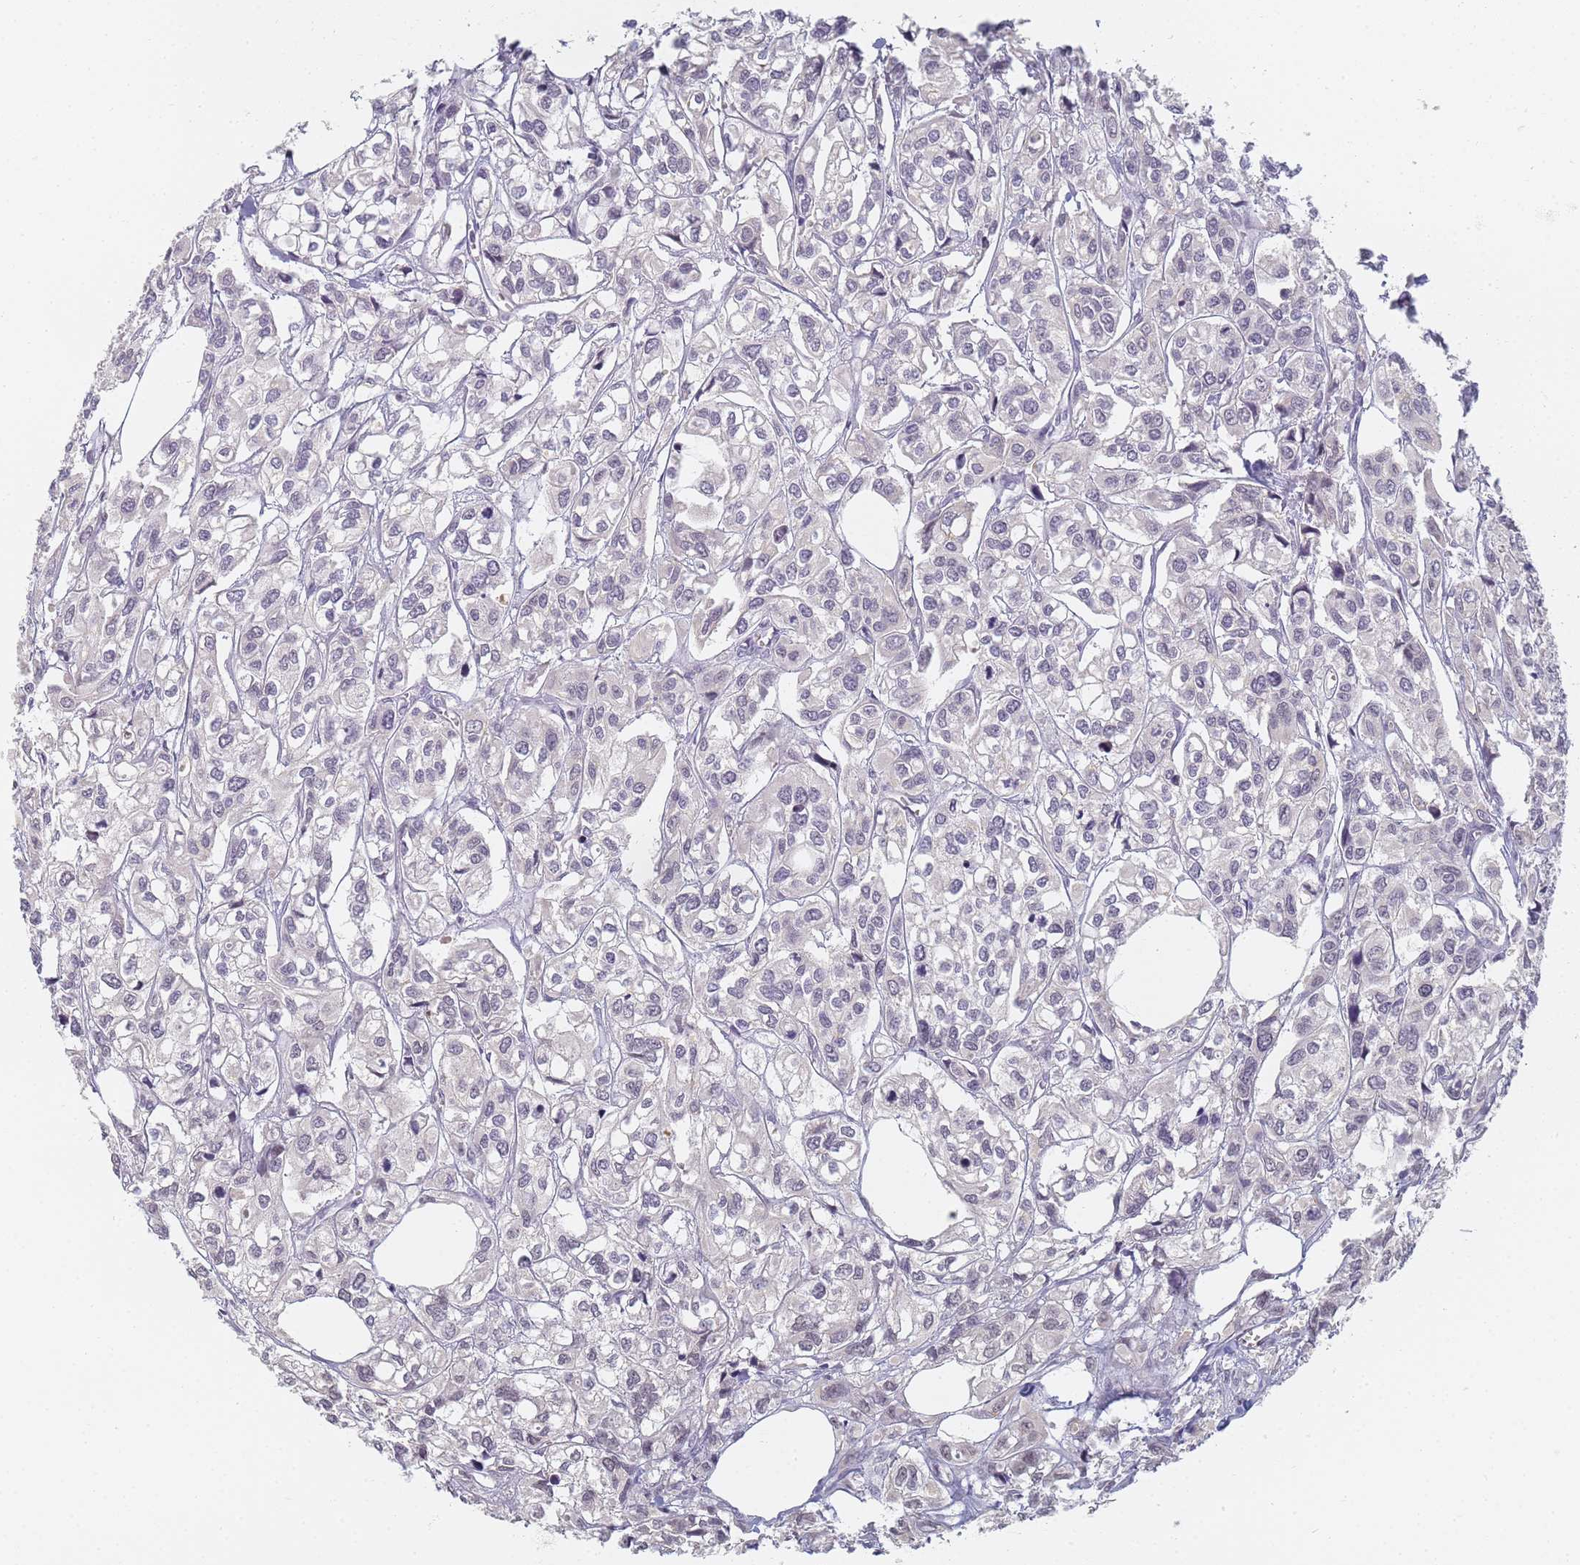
{"staining": {"intensity": "negative", "quantity": "none", "location": "none"}, "tissue": "urothelial cancer", "cell_type": "Tumor cells", "image_type": "cancer", "snomed": [{"axis": "morphology", "description": "Urothelial carcinoma, High grade"}, {"axis": "topography", "description": "Urinary bladder"}], "caption": "This micrograph is of high-grade urothelial carcinoma stained with immunohistochemistry (IHC) to label a protein in brown with the nuclei are counter-stained blue. There is no expression in tumor cells.", "gene": "SLC38A9", "patient": {"sex": "male", "age": 67}}